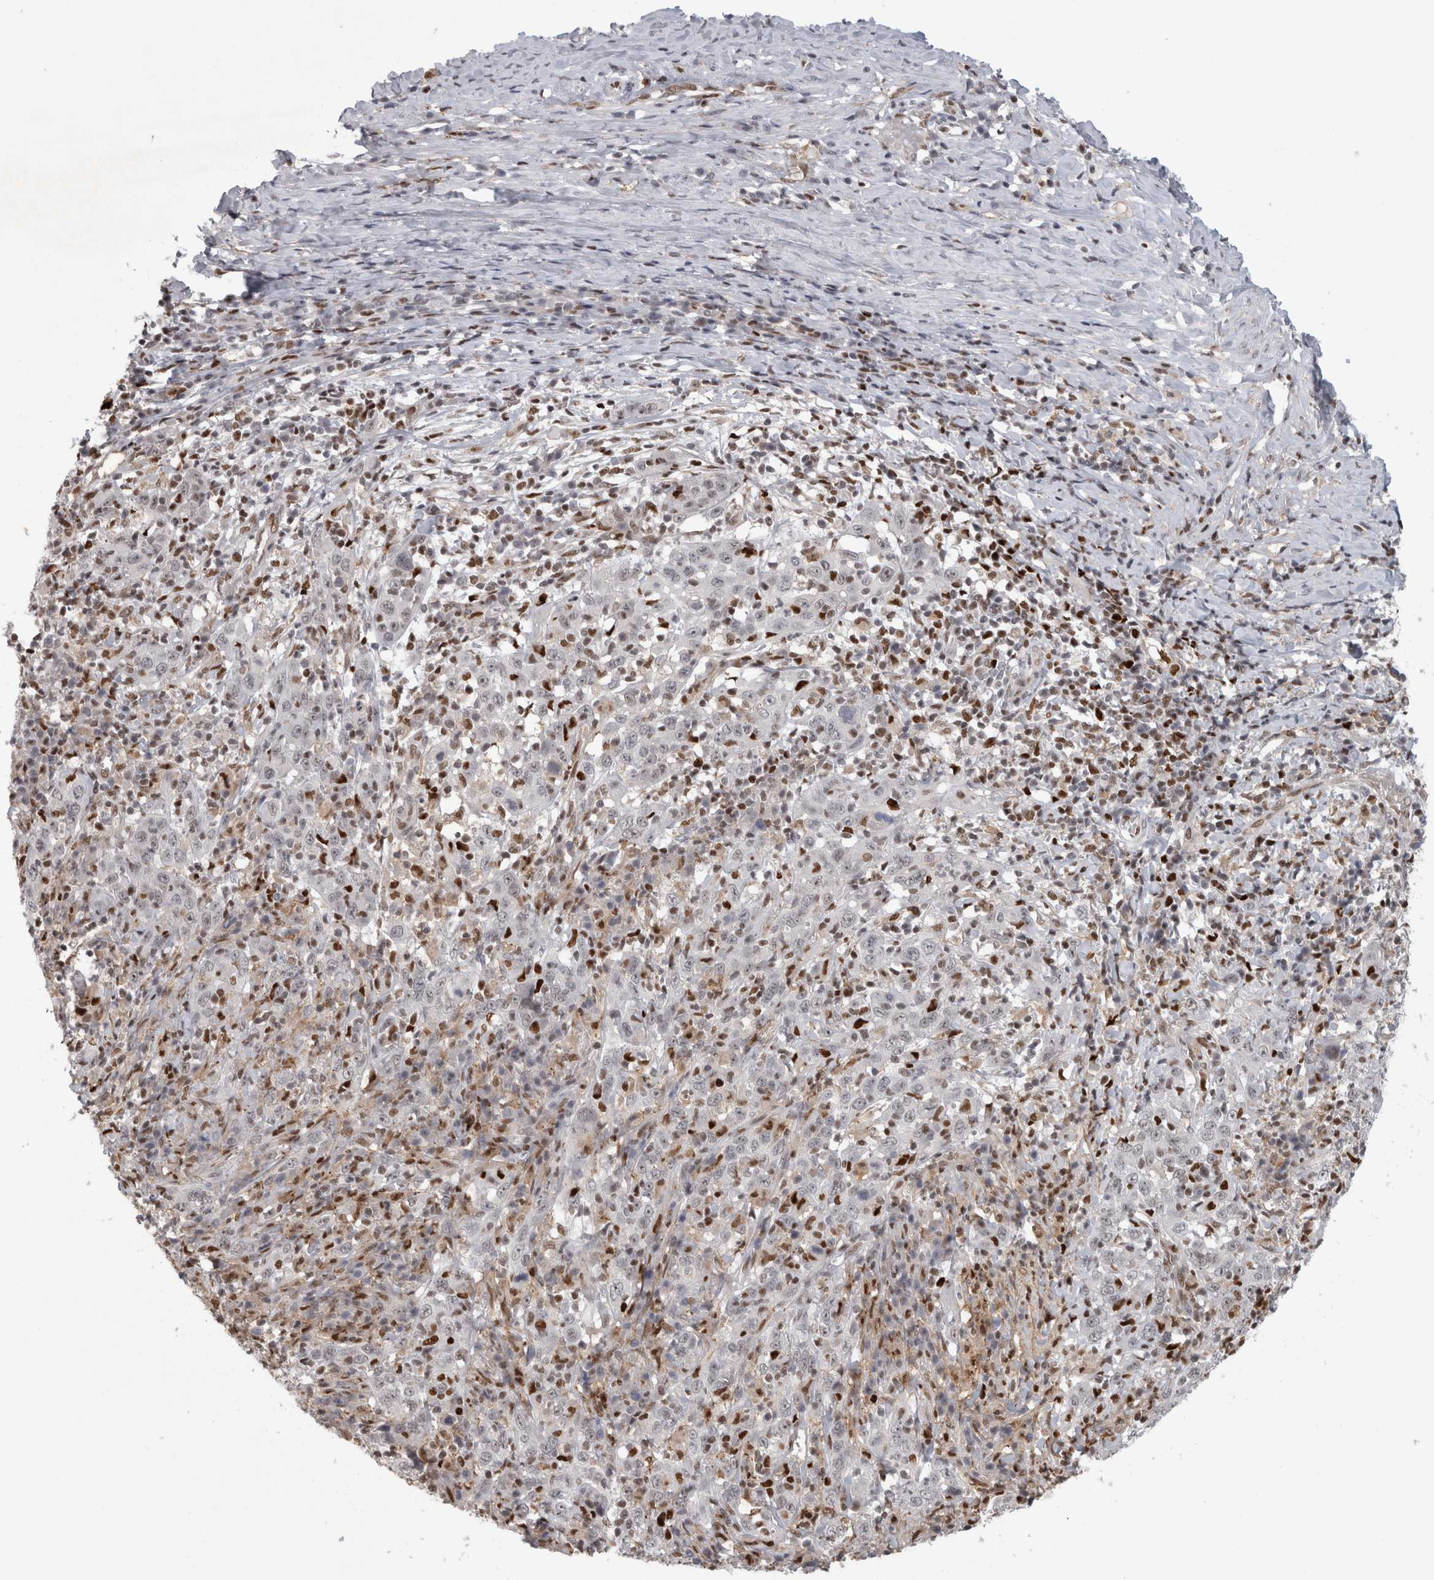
{"staining": {"intensity": "negative", "quantity": "none", "location": "none"}, "tissue": "cervical cancer", "cell_type": "Tumor cells", "image_type": "cancer", "snomed": [{"axis": "morphology", "description": "Squamous cell carcinoma, NOS"}, {"axis": "topography", "description": "Cervix"}], "caption": "Micrograph shows no protein positivity in tumor cells of cervical squamous cell carcinoma tissue. Nuclei are stained in blue.", "gene": "SRARP", "patient": {"sex": "female", "age": 46}}